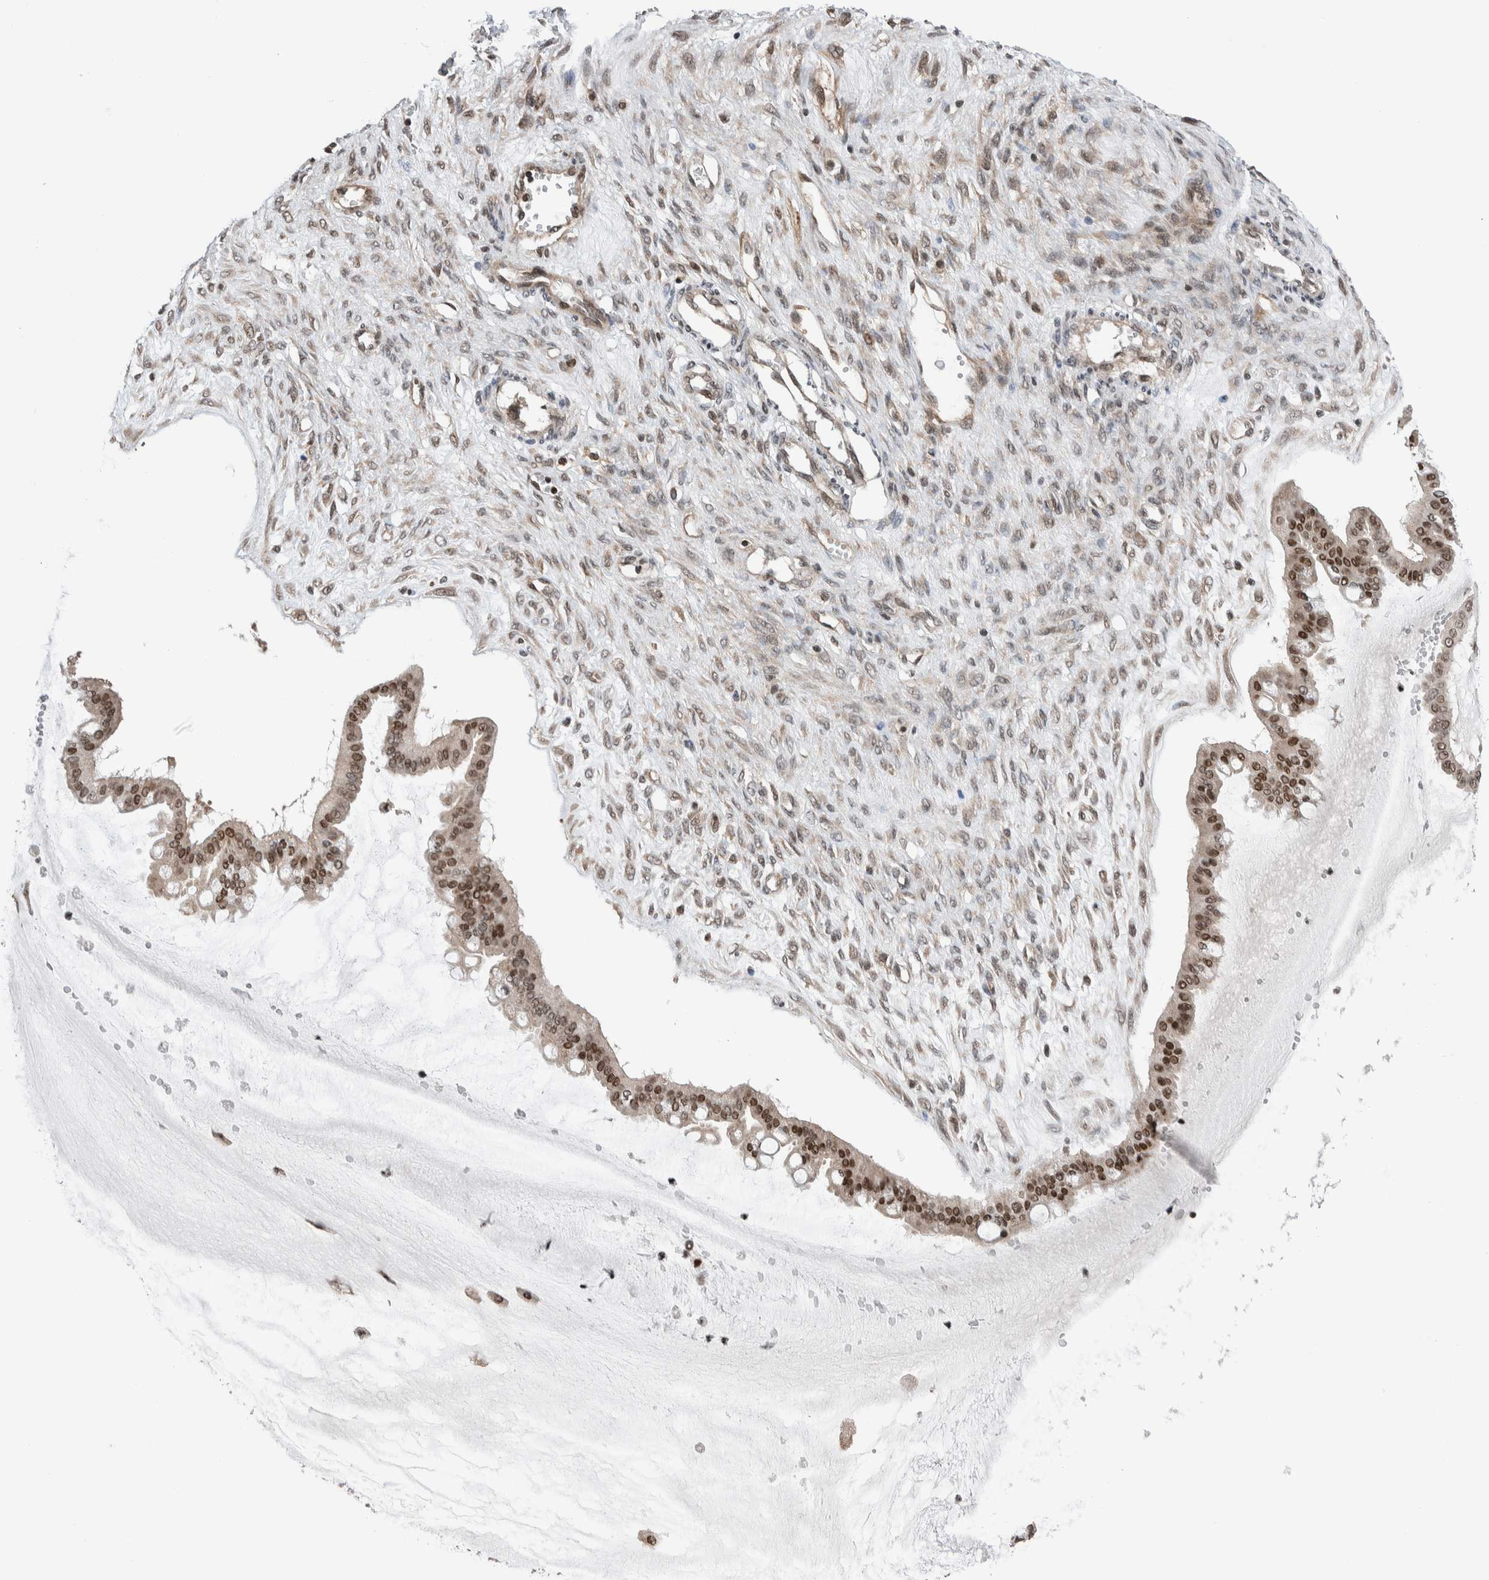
{"staining": {"intensity": "moderate", "quantity": ">75%", "location": "nuclear"}, "tissue": "ovarian cancer", "cell_type": "Tumor cells", "image_type": "cancer", "snomed": [{"axis": "morphology", "description": "Cystadenocarcinoma, mucinous, NOS"}, {"axis": "topography", "description": "Ovary"}], "caption": "Ovarian cancer (mucinous cystadenocarcinoma) stained with a protein marker shows moderate staining in tumor cells.", "gene": "NPLOC4", "patient": {"sex": "female", "age": 73}}